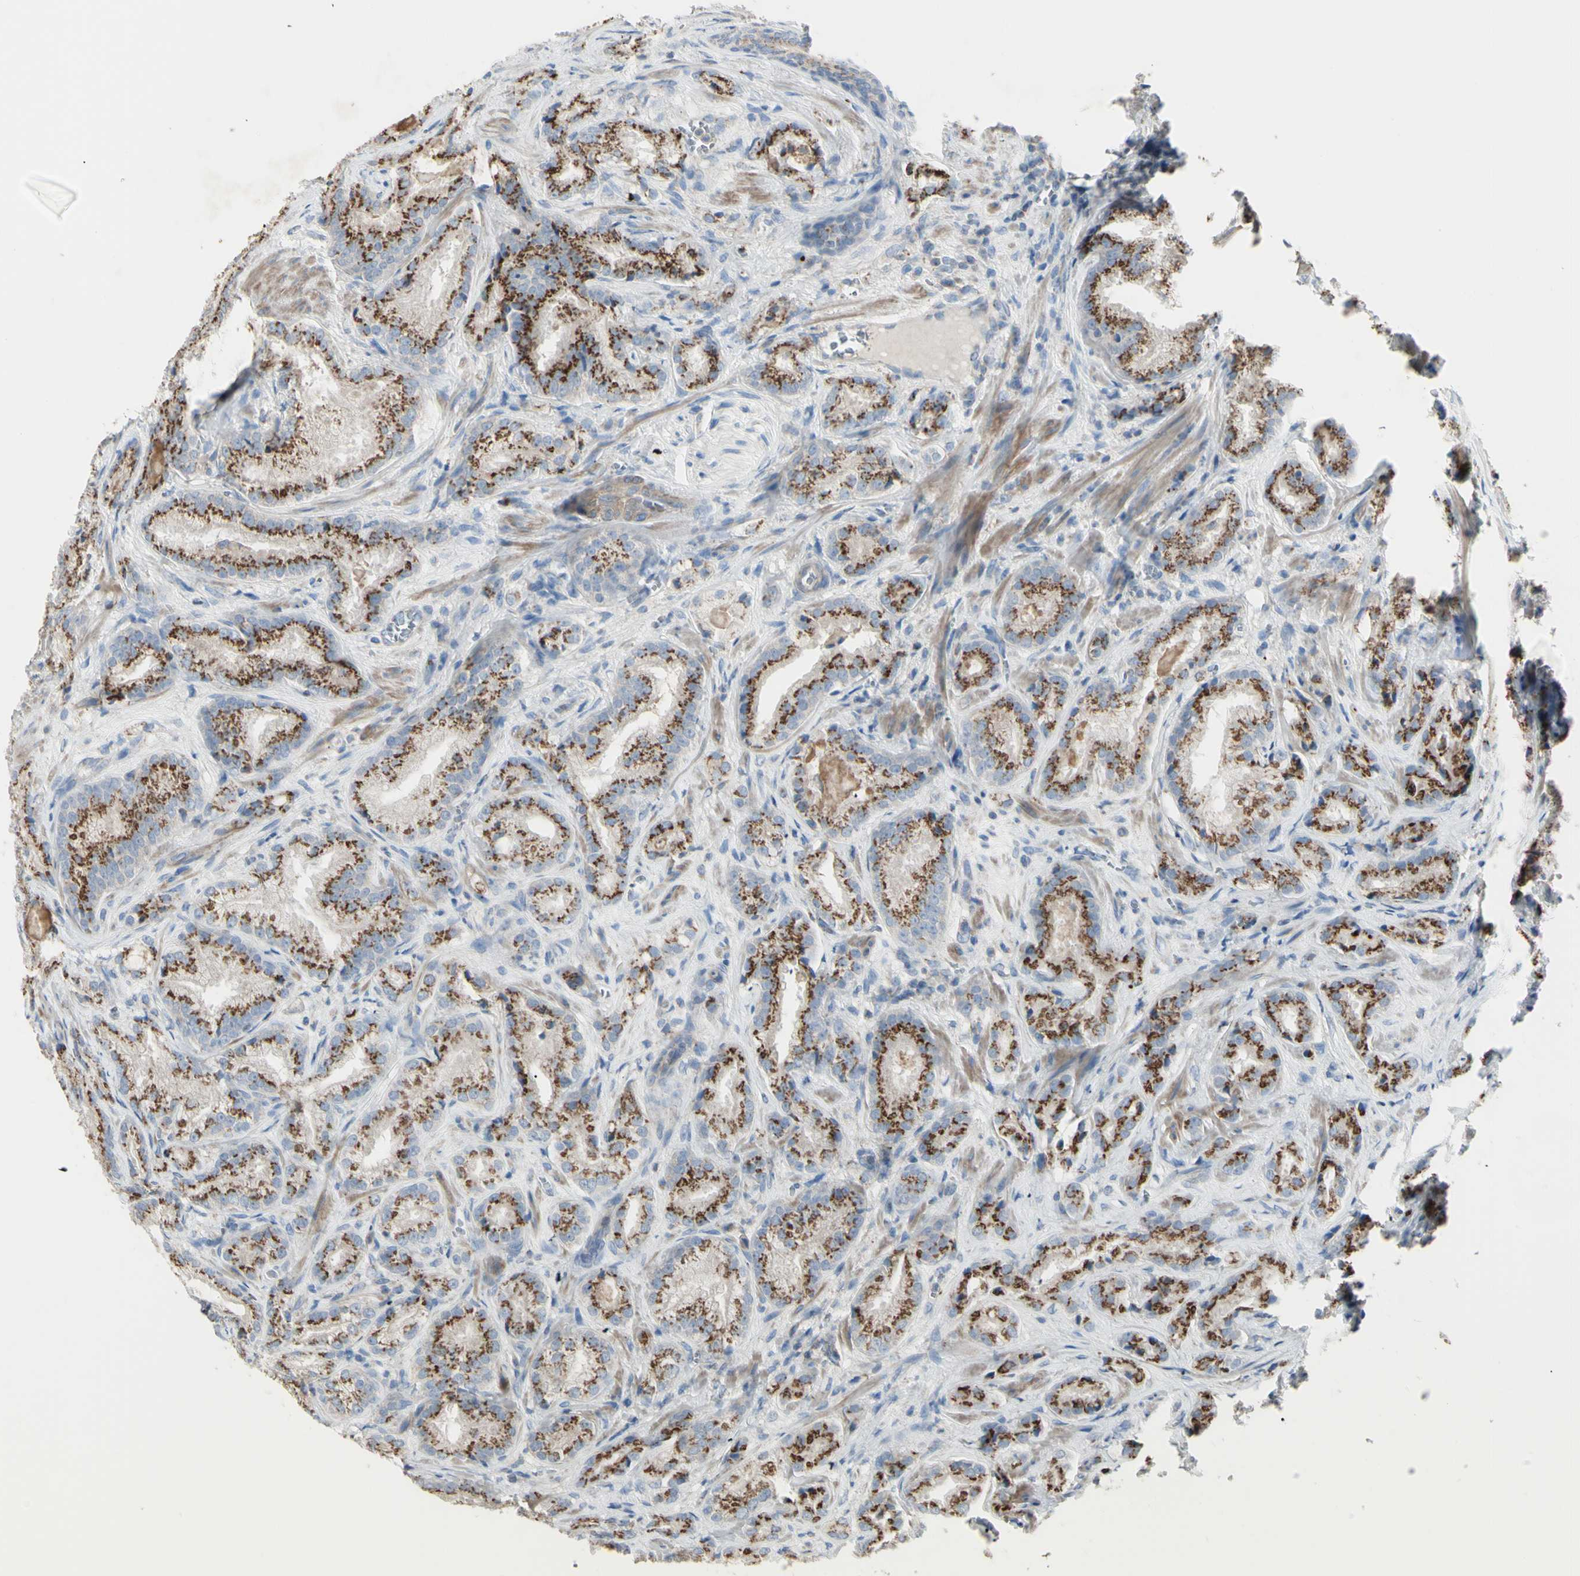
{"staining": {"intensity": "moderate", "quantity": ">75%", "location": "cytoplasmic/membranous"}, "tissue": "prostate cancer", "cell_type": "Tumor cells", "image_type": "cancer", "snomed": [{"axis": "morphology", "description": "Adenocarcinoma, High grade"}, {"axis": "topography", "description": "Prostate"}], "caption": "Approximately >75% of tumor cells in human prostate cancer (adenocarcinoma (high-grade)) show moderate cytoplasmic/membranous protein expression as visualized by brown immunohistochemical staining.", "gene": "B4GALT3", "patient": {"sex": "male", "age": 64}}